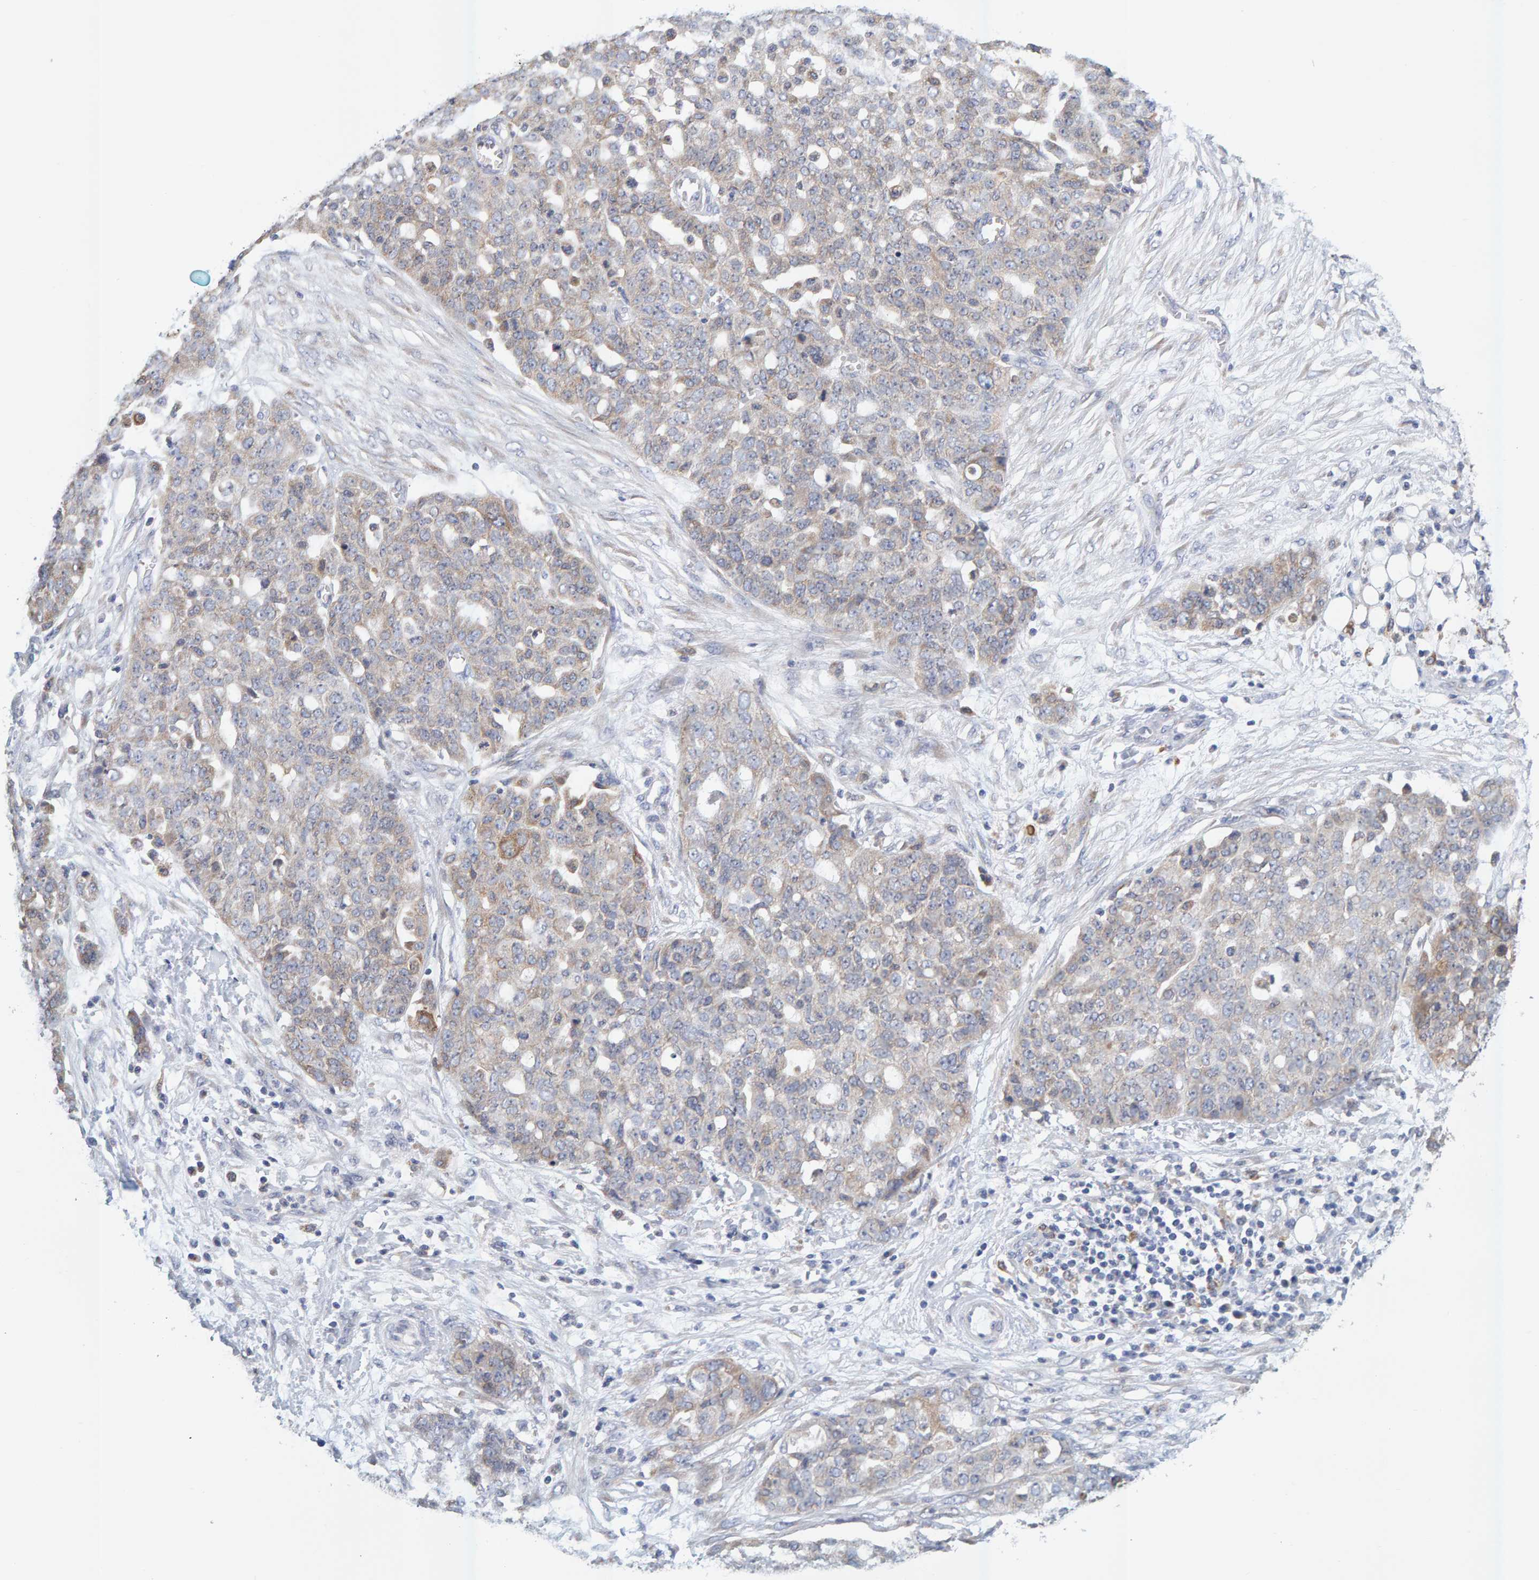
{"staining": {"intensity": "weak", "quantity": "25%-75%", "location": "cytoplasmic/membranous"}, "tissue": "ovarian cancer", "cell_type": "Tumor cells", "image_type": "cancer", "snomed": [{"axis": "morphology", "description": "Cystadenocarcinoma, serous, NOS"}, {"axis": "topography", "description": "Soft tissue"}, {"axis": "topography", "description": "Ovary"}], "caption": "The photomicrograph demonstrates immunohistochemical staining of ovarian cancer. There is weak cytoplasmic/membranous staining is present in approximately 25%-75% of tumor cells. (DAB (3,3'-diaminobenzidine) = brown stain, brightfield microscopy at high magnification).", "gene": "SGPL1", "patient": {"sex": "female", "age": 57}}